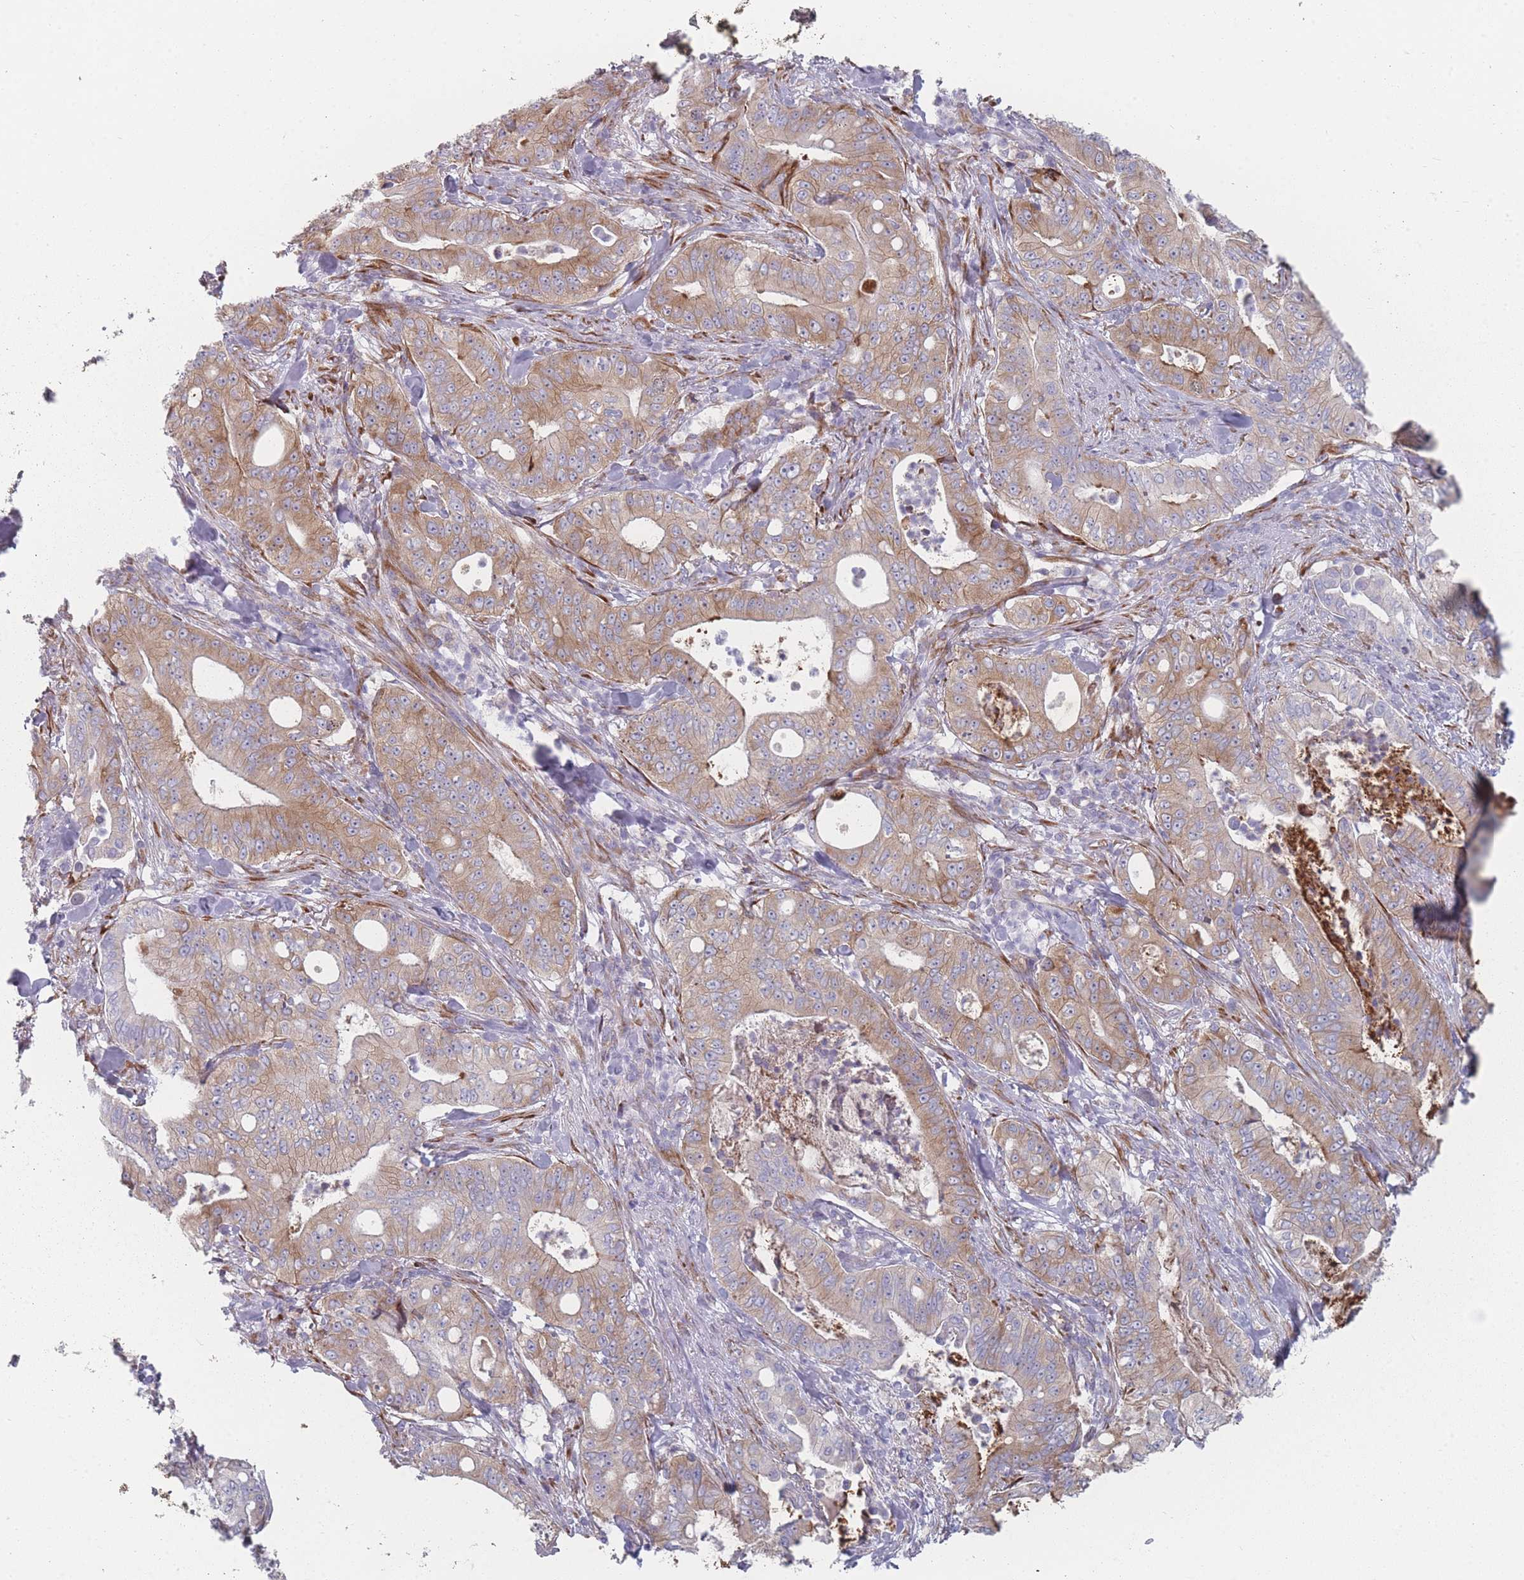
{"staining": {"intensity": "moderate", "quantity": ">75%", "location": "cytoplasmic/membranous"}, "tissue": "pancreatic cancer", "cell_type": "Tumor cells", "image_type": "cancer", "snomed": [{"axis": "morphology", "description": "Adenocarcinoma, NOS"}, {"axis": "topography", "description": "Pancreas"}], "caption": "Pancreatic cancer stained for a protein (brown) displays moderate cytoplasmic/membranous positive positivity in about >75% of tumor cells.", "gene": "CACNG5", "patient": {"sex": "male", "age": 71}}